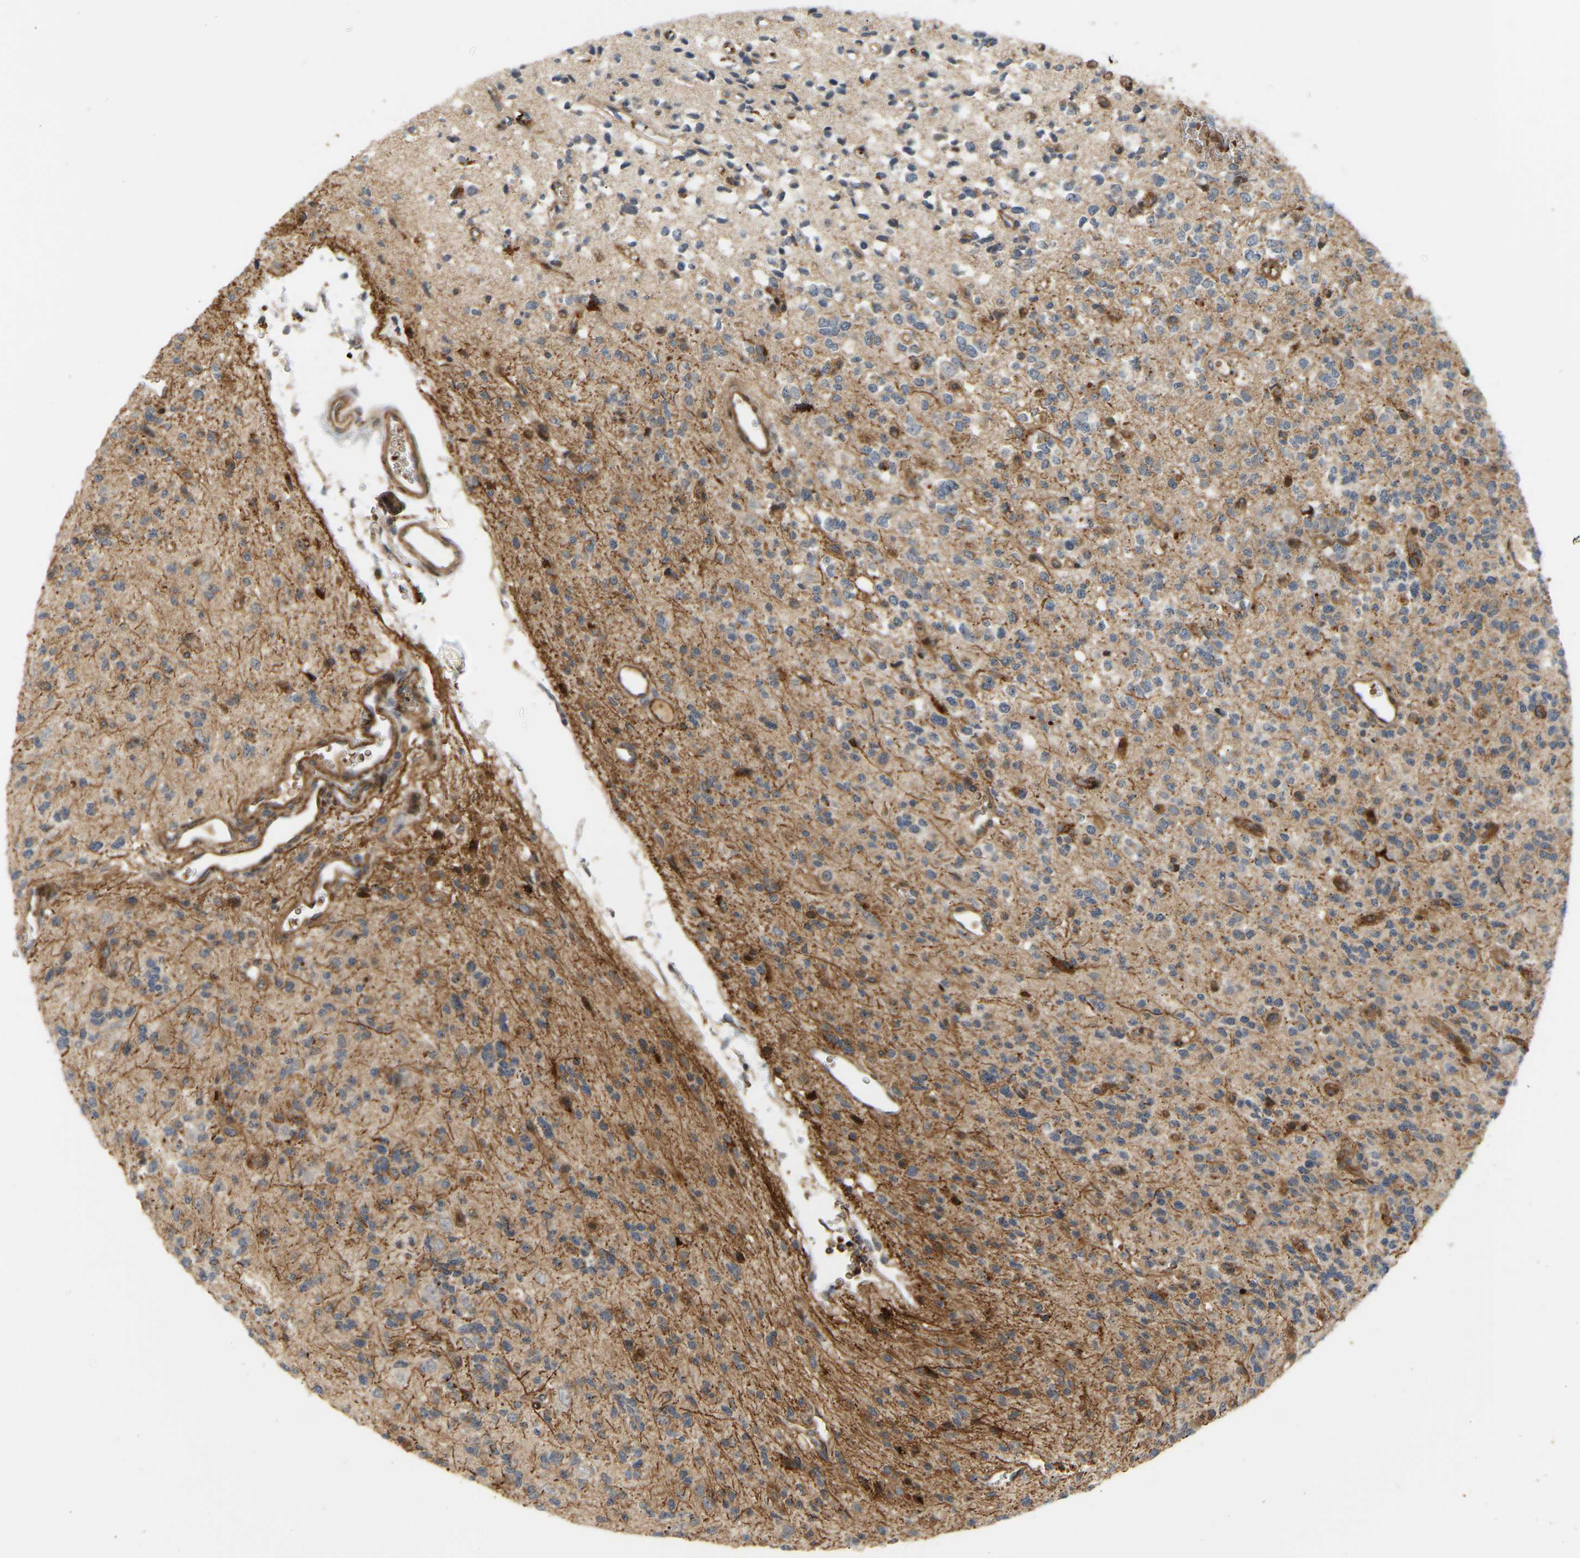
{"staining": {"intensity": "moderate", "quantity": "25%-75%", "location": "cytoplasmic/membranous"}, "tissue": "glioma", "cell_type": "Tumor cells", "image_type": "cancer", "snomed": [{"axis": "morphology", "description": "Glioma, malignant, Low grade"}, {"axis": "topography", "description": "Brain"}], "caption": "Malignant glioma (low-grade) tissue exhibits moderate cytoplasmic/membranous staining in about 25%-75% of tumor cells, visualized by immunohistochemistry. The staining is performed using DAB brown chromogen to label protein expression. The nuclei are counter-stained blue using hematoxylin.", "gene": "POGLUT2", "patient": {"sex": "male", "age": 38}}